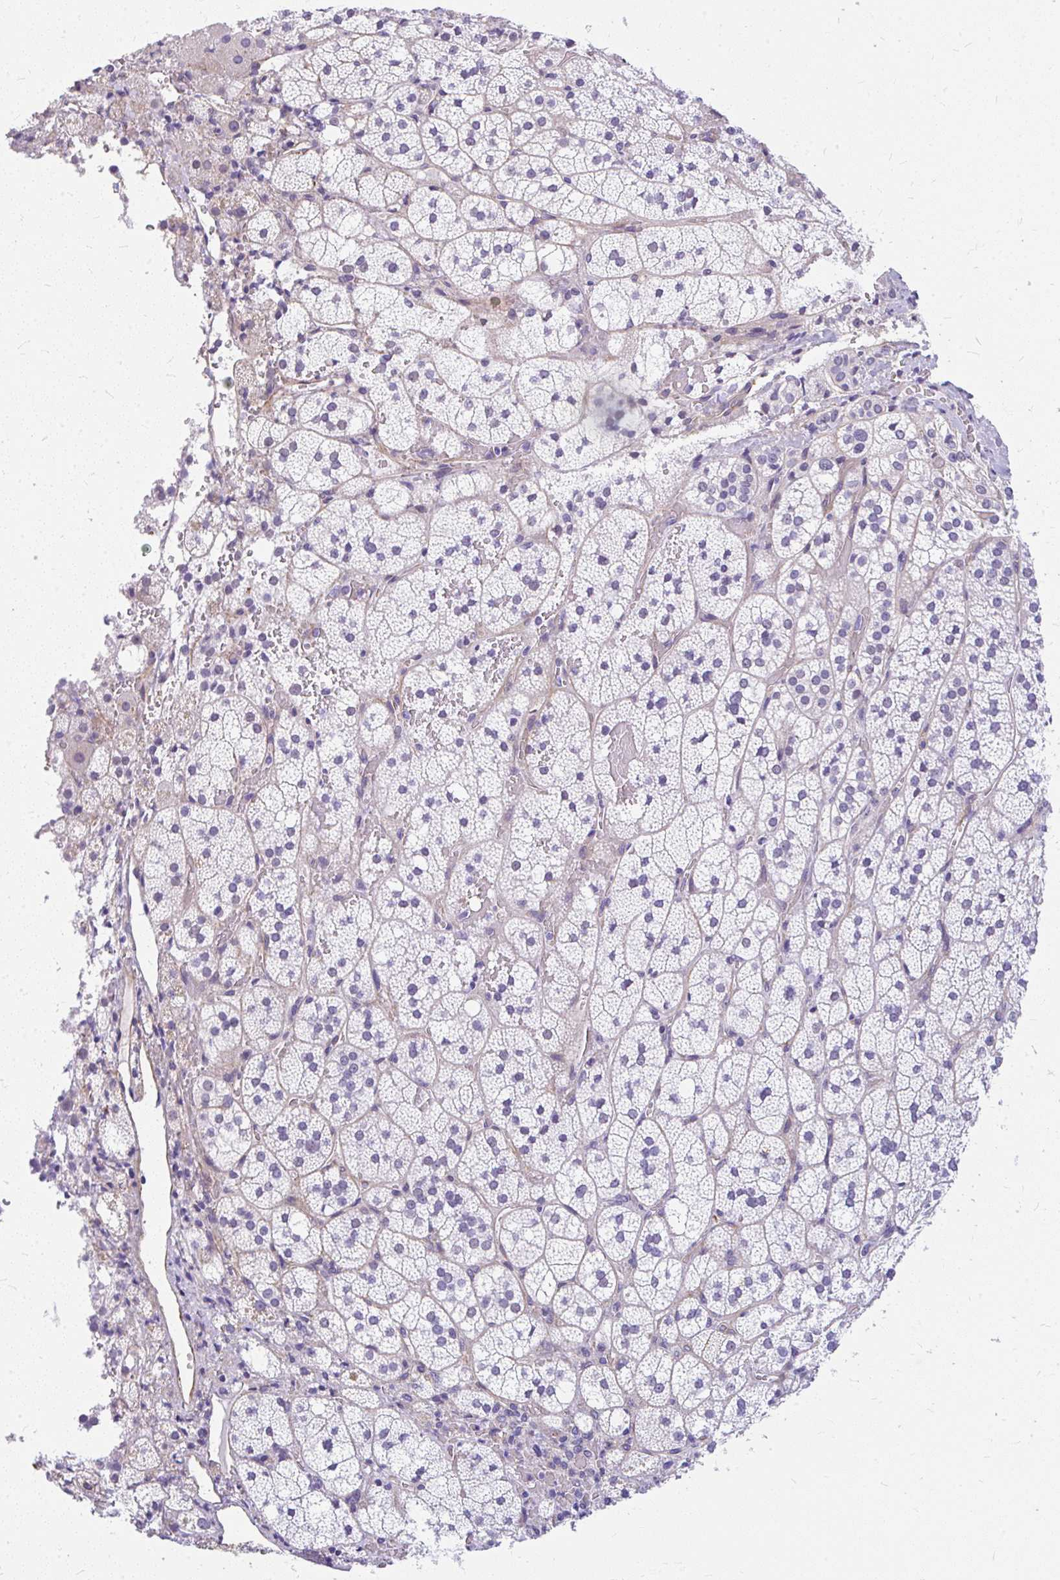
{"staining": {"intensity": "negative", "quantity": "none", "location": "none"}, "tissue": "adrenal gland", "cell_type": "Glandular cells", "image_type": "normal", "snomed": [{"axis": "morphology", "description": "Normal tissue, NOS"}, {"axis": "topography", "description": "Adrenal gland"}], "caption": "This is an immunohistochemistry histopathology image of unremarkable adrenal gland. There is no staining in glandular cells.", "gene": "FAM83C", "patient": {"sex": "male", "age": 53}}